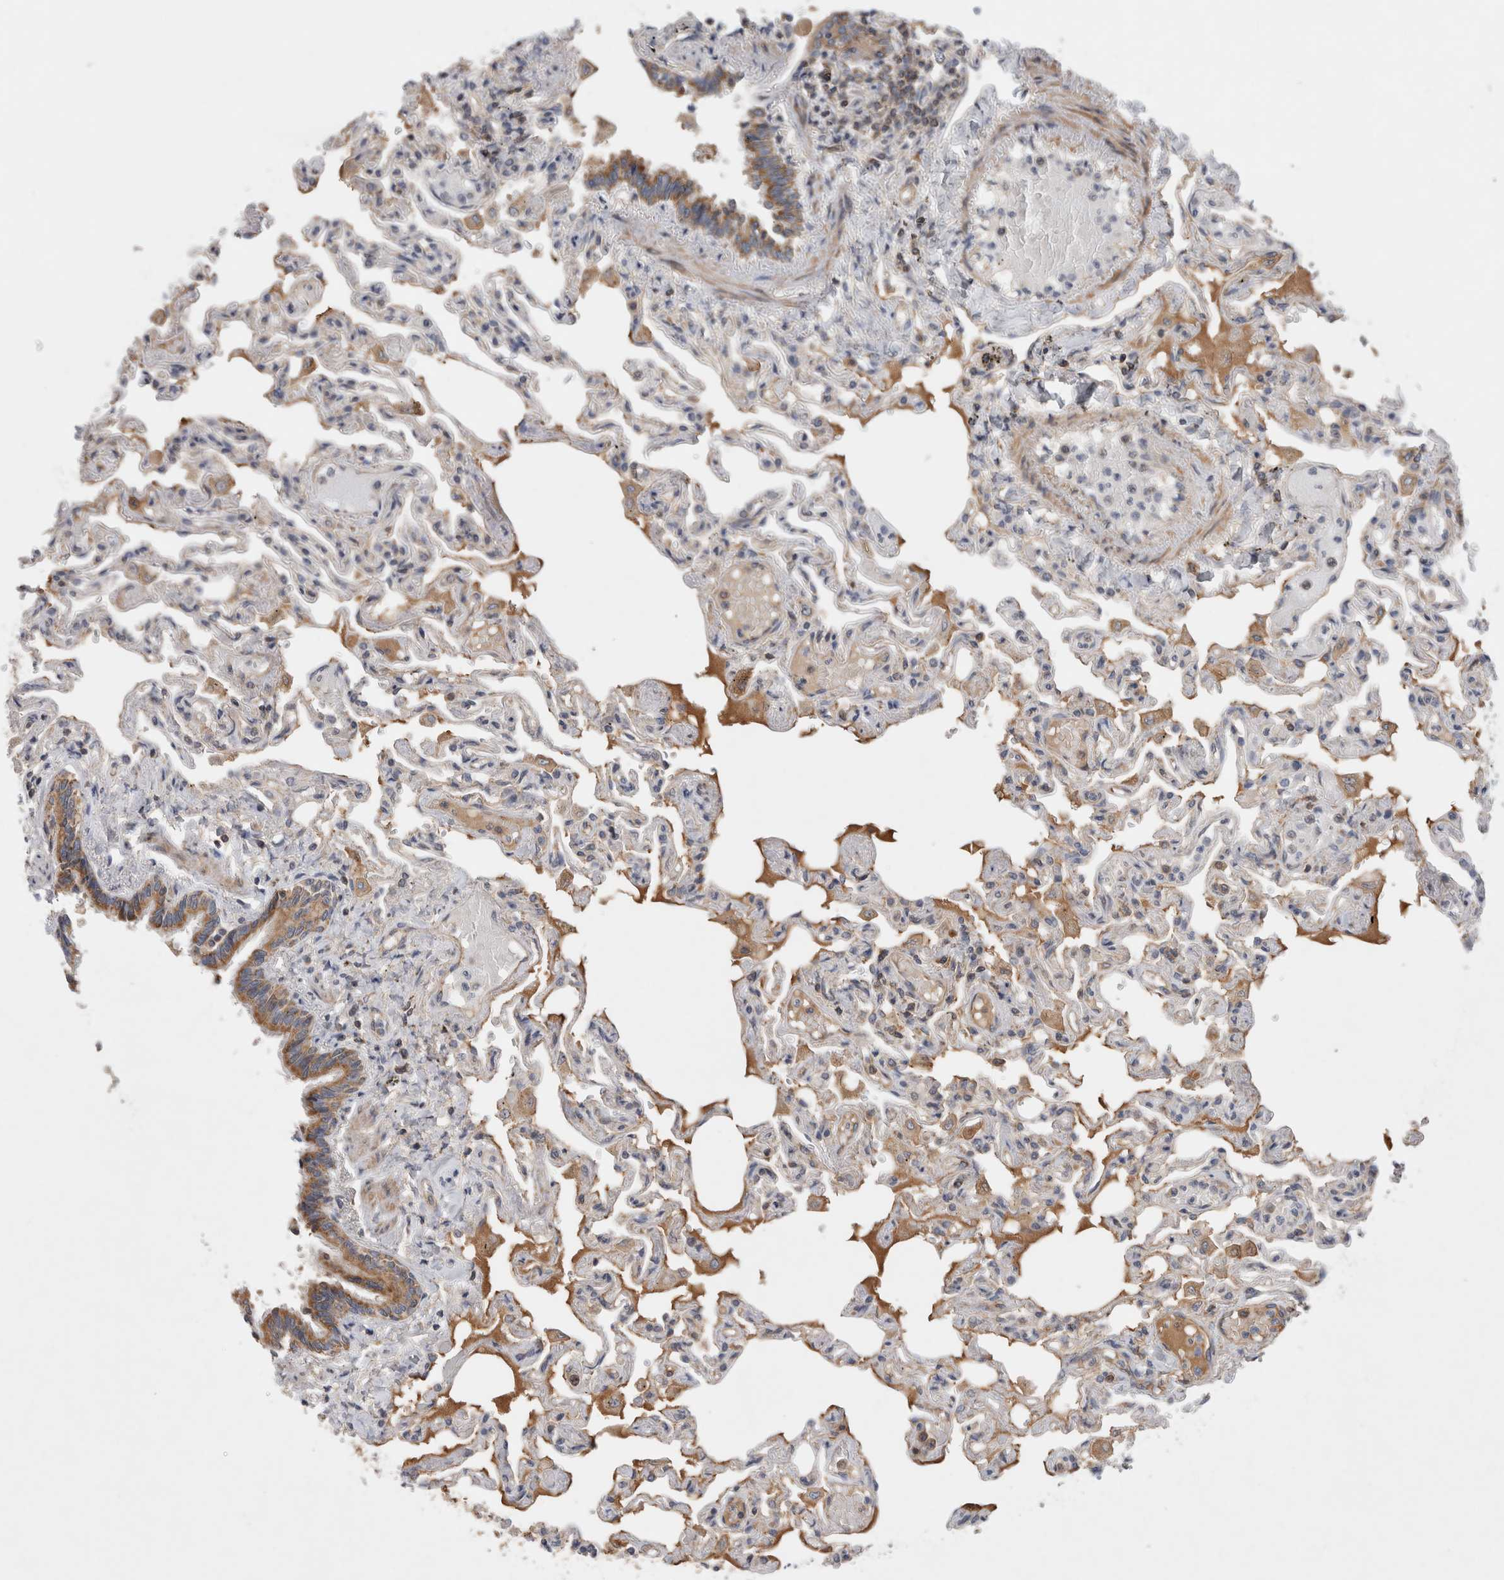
{"staining": {"intensity": "moderate", "quantity": "<25%", "location": "cytoplasmic/membranous"}, "tissue": "lung", "cell_type": "Alveolar cells", "image_type": "normal", "snomed": [{"axis": "morphology", "description": "Normal tissue, NOS"}, {"axis": "topography", "description": "Lung"}], "caption": "Alveolar cells reveal low levels of moderate cytoplasmic/membranous positivity in about <25% of cells in normal lung.", "gene": "MRPS28", "patient": {"sex": "male", "age": 21}}